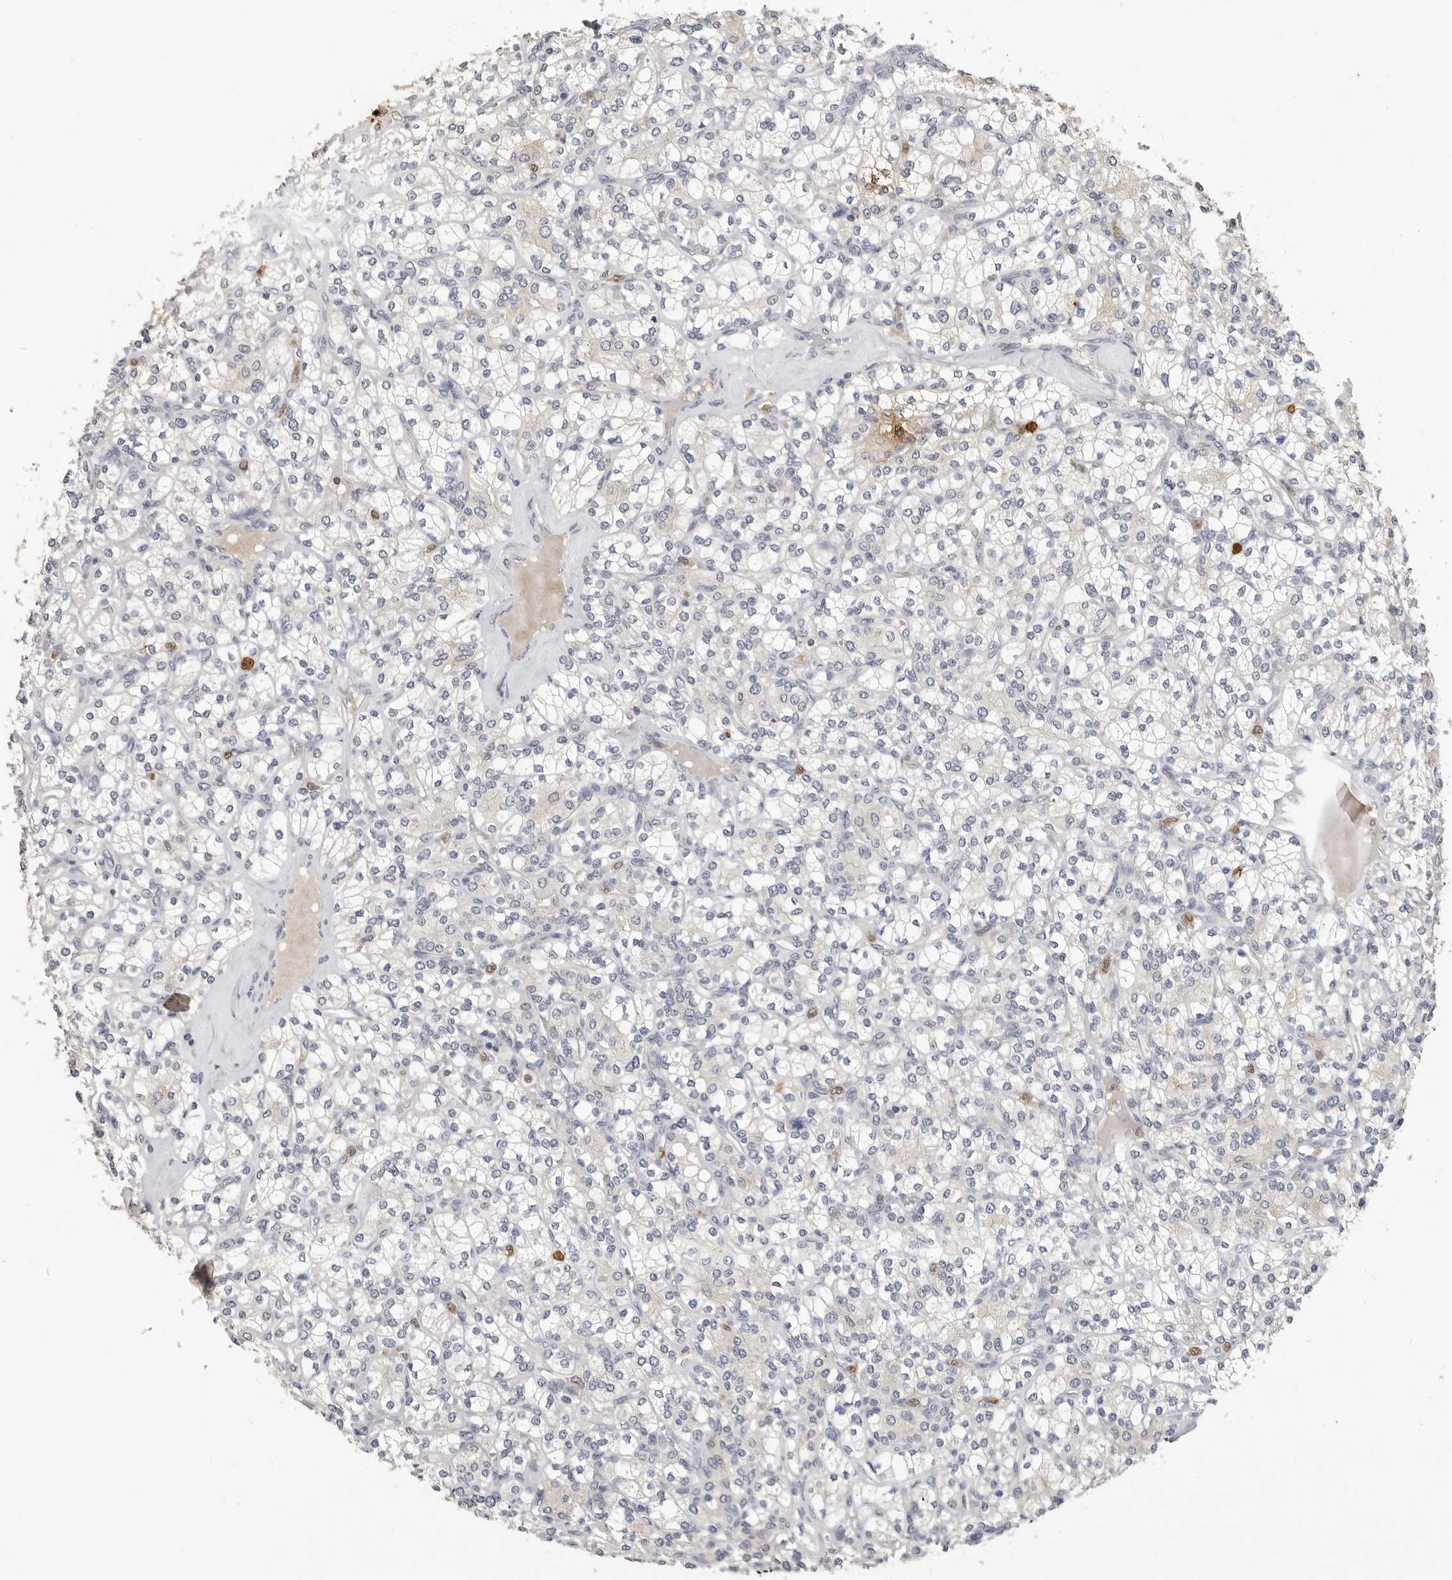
{"staining": {"intensity": "negative", "quantity": "none", "location": "none"}, "tissue": "renal cancer", "cell_type": "Tumor cells", "image_type": "cancer", "snomed": [{"axis": "morphology", "description": "Adenocarcinoma, NOS"}, {"axis": "topography", "description": "Kidney"}], "caption": "DAB immunohistochemical staining of renal cancer reveals no significant positivity in tumor cells.", "gene": "LTBR", "patient": {"sex": "male", "age": 77}}